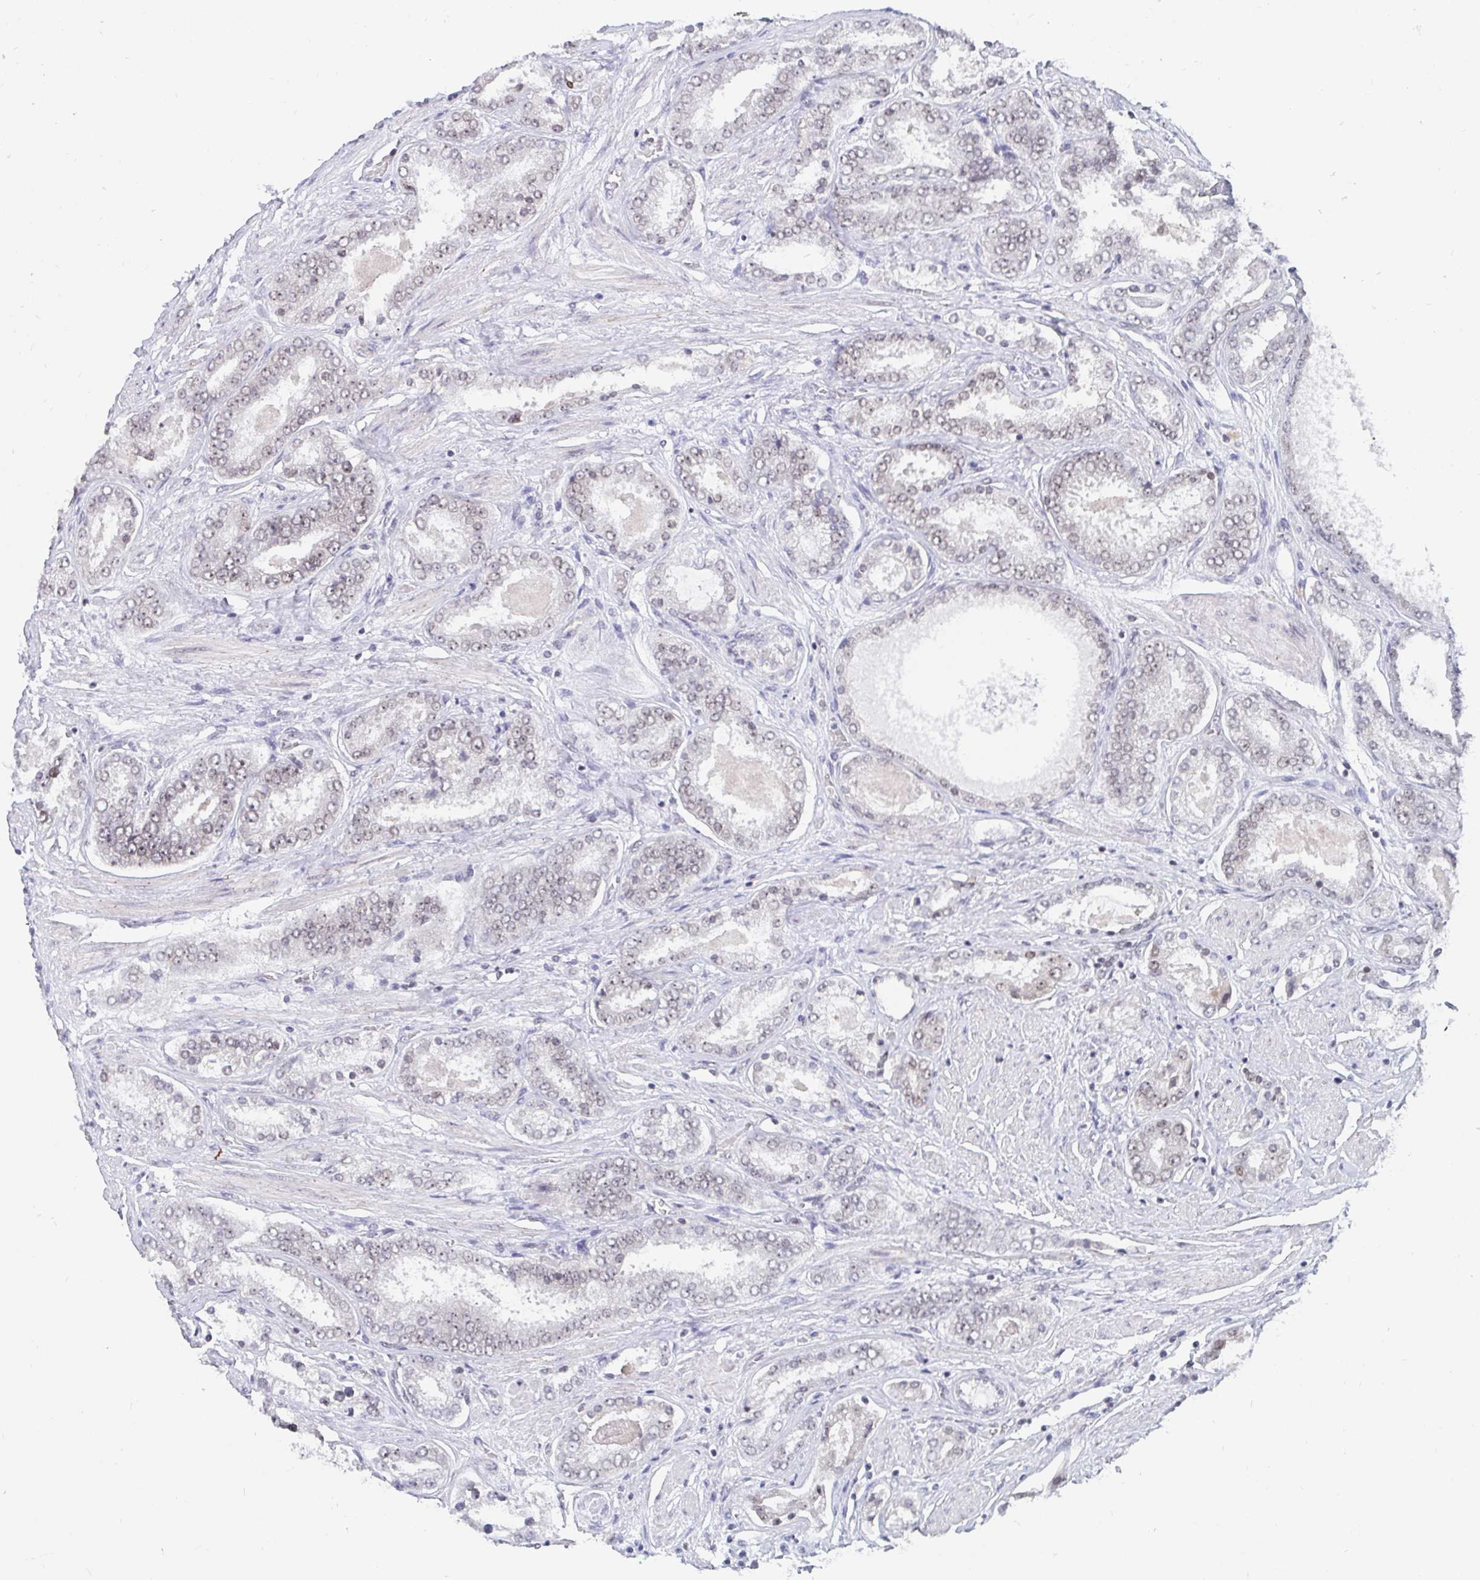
{"staining": {"intensity": "weak", "quantity": "<25%", "location": "nuclear"}, "tissue": "prostate cancer", "cell_type": "Tumor cells", "image_type": "cancer", "snomed": [{"axis": "morphology", "description": "Adenocarcinoma, High grade"}, {"axis": "topography", "description": "Prostate"}], "caption": "Prostate cancer (adenocarcinoma (high-grade)) stained for a protein using immunohistochemistry exhibits no staining tumor cells.", "gene": "TRIP12", "patient": {"sex": "male", "age": 63}}